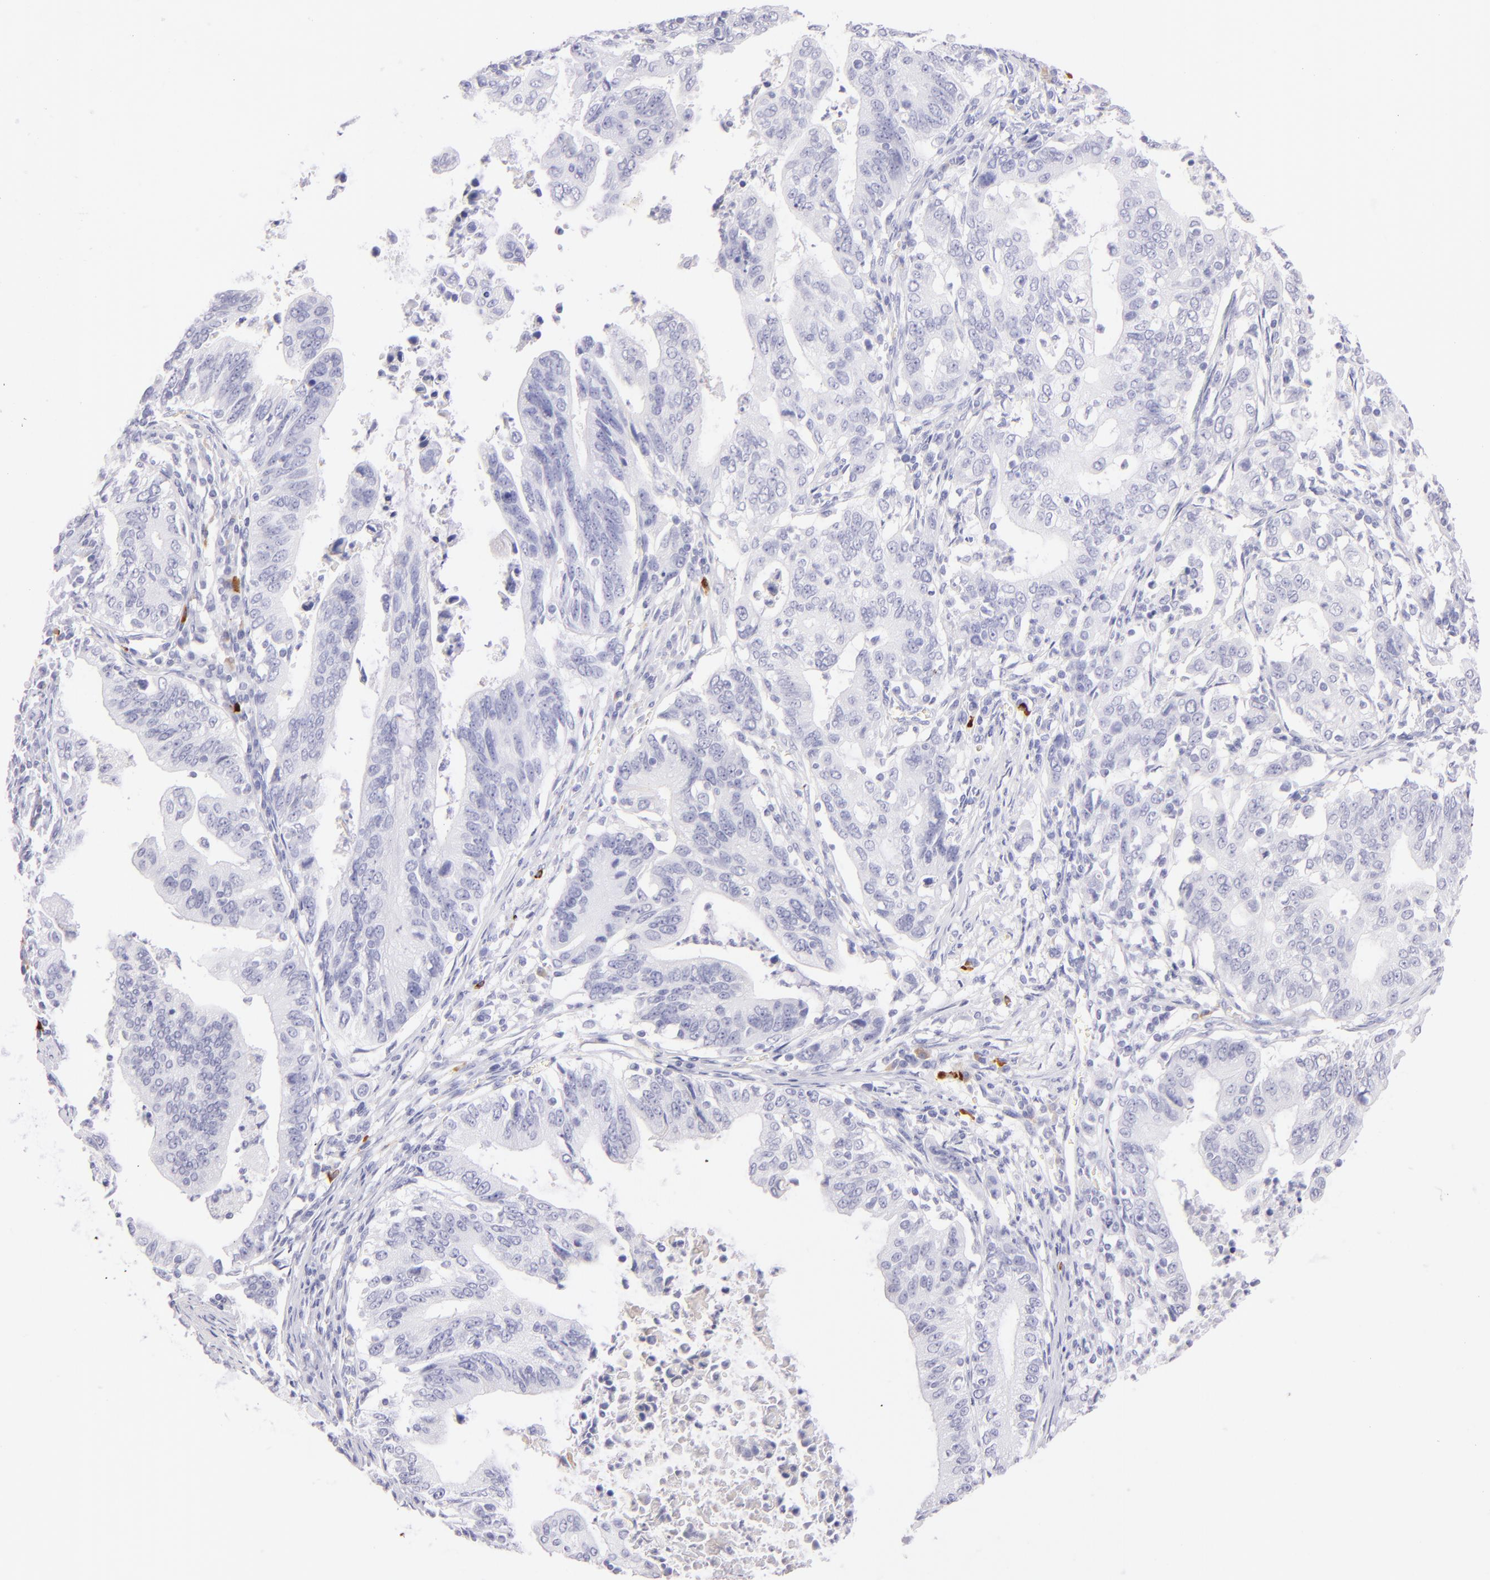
{"staining": {"intensity": "negative", "quantity": "none", "location": "none"}, "tissue": "stomach cancer", "cell_type": "Tumor cells", "image_type": "cancer", "snomed": [{"axis": "morphology", "description": "Adenocarcinoma, NOS"}, {"axis": "topography", "description": "Stomach, upper"}], "caption": "Tumor cells are negative for brown protein staining in stomach cancer (adenocarcinoma).", "gene": "SDC1", "patient": {"sex": "female", "age": 50}}